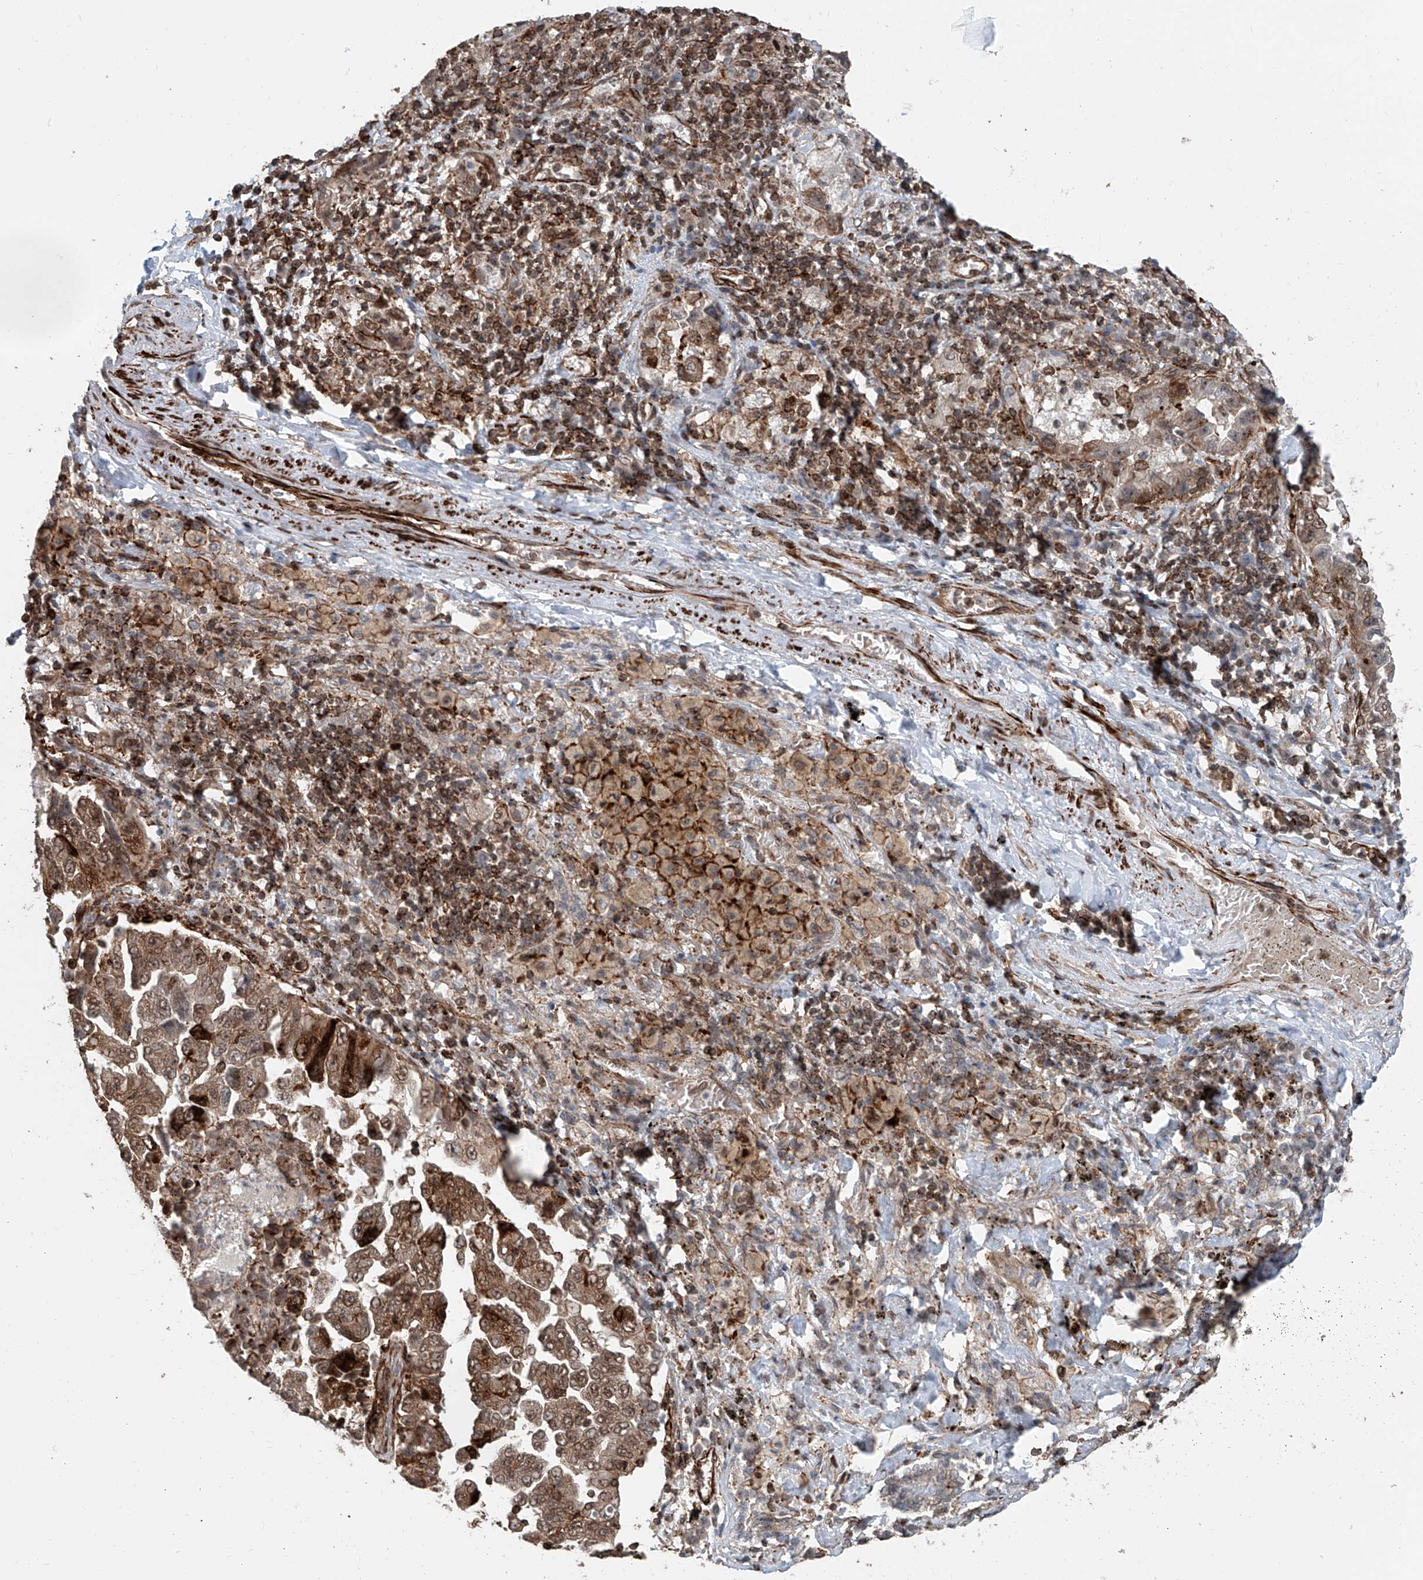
{"staining": {"intensity": "moderate", "quantity": ">75%", "location": "cytoplasmic/membranous,nuclear"}, "tissue": "lung cancer", "cell_type": "Tumor cells", "image_type": "cancer", "snomed": [{"axis": "morphology", "description": "Adenocarcinoma, NOS"}, {"axis": "topography", "description": "Lung"}], "caption": "Adenocarcinoma (lung) stained with DAB (3,3'-diaminobenzidine) IHC demonstrates medium levels of moderate cytoplasmic/membranous and nuclear staining in about >75% of tumor cells. (DAB (3,3'-diaminobenzidine) IHC with brightfield microscopy, high magnification).", "gene": "SDE2", "patient": {"sex": "female", "age": 51}}